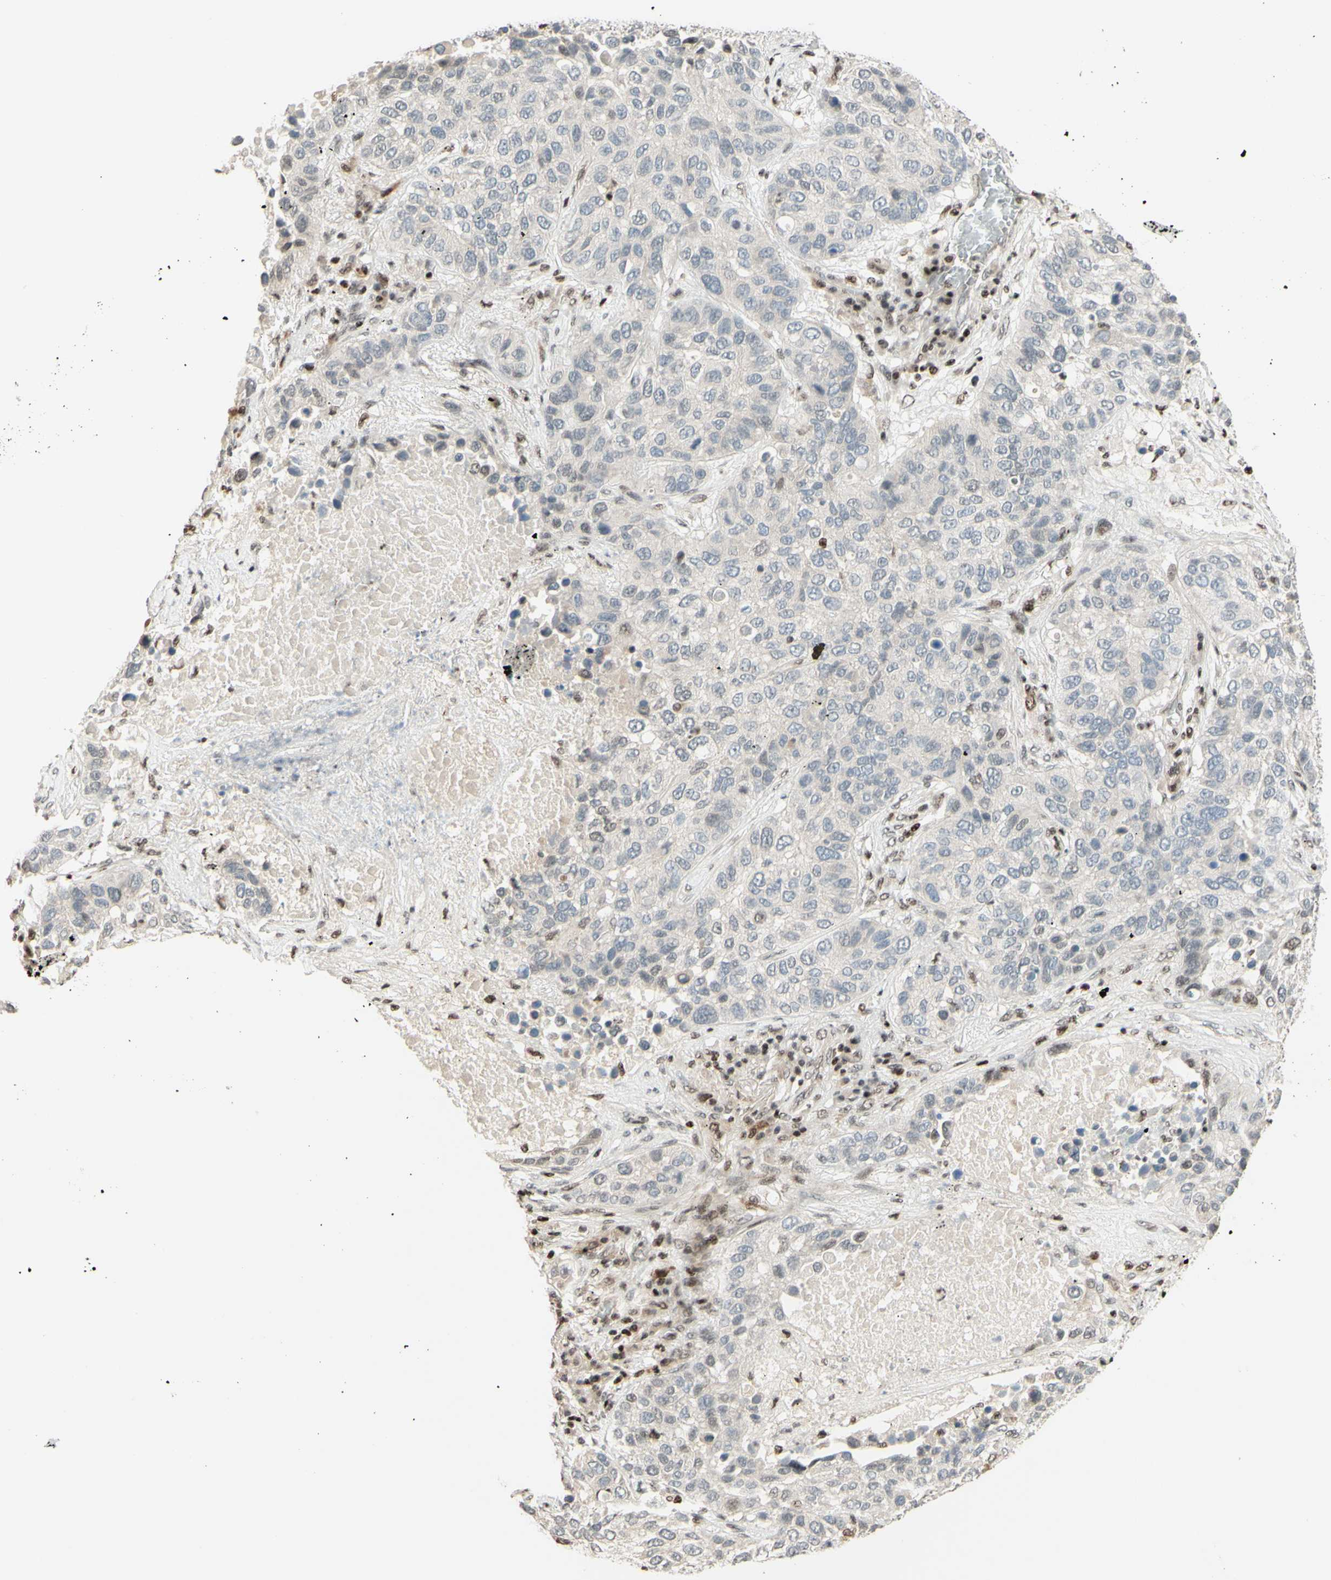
{"staining": {"intensity": "strong", "quantity": "<25%", "location": "cytoplasmic/membranous,nuclear"}, "tissue": "lung cancer", "cell_type": "Tumor cells", "image_type": "cancer", "snomed": [{"axis": "morphology", "description": "Squamous cell carcinoma, NOS"}, {"axis": "topography", "description": "Lung"}], "caption": "About <25% of tumor cells in human lung cancer (squamous cell carcinoma) show strong cytoplasmic/membranous and nuclear protein positivity as visualized by brown immunohistochemical staining.", "gene": "CDKL5", "patient": {"sex": "male", "age": 57}}